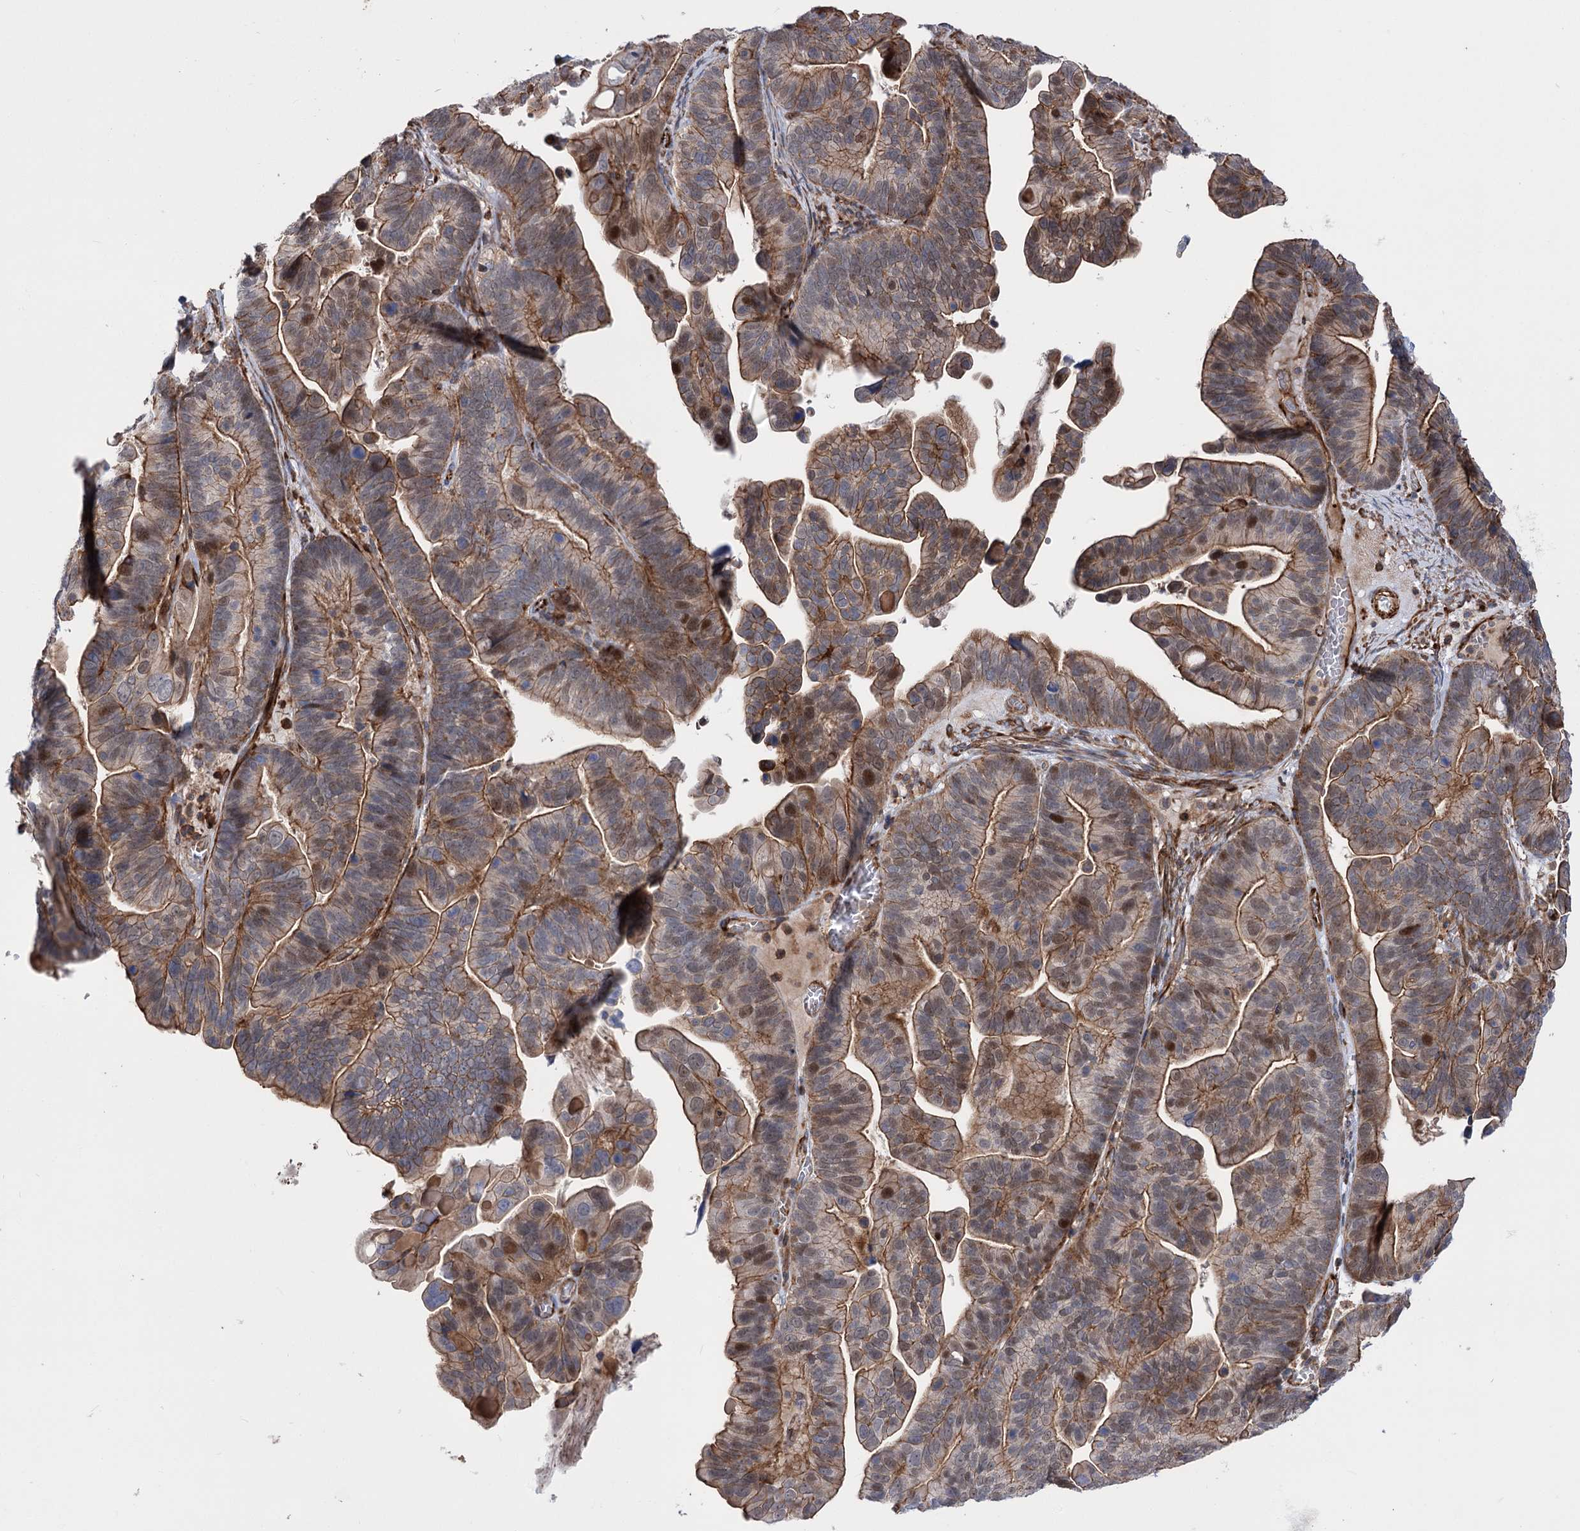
{"staining": {"intensity": "moderate", "quantity": ">75%", "location": "cytoplasmic/membranous,nuclear"}, "tissue": "ovarian cancer", "cell_type": "Tumor cells", "image_type": "cancer", "snomed": [{"axis": "morphology", "description": "Cystadenocarcinoma, serous, NOS"}, {"axis": "topography", "description": "Ovary"}], "caption": "Protein analysis of ovarian cancer (serous cystadenocarcinoma) tissue exhibits moderate cytoplasmic/membranous and nuclear positivity in approximately >75% of tumor cells.", "gene": "DPP3", "patient": {"sex": "female", "age": 56}}